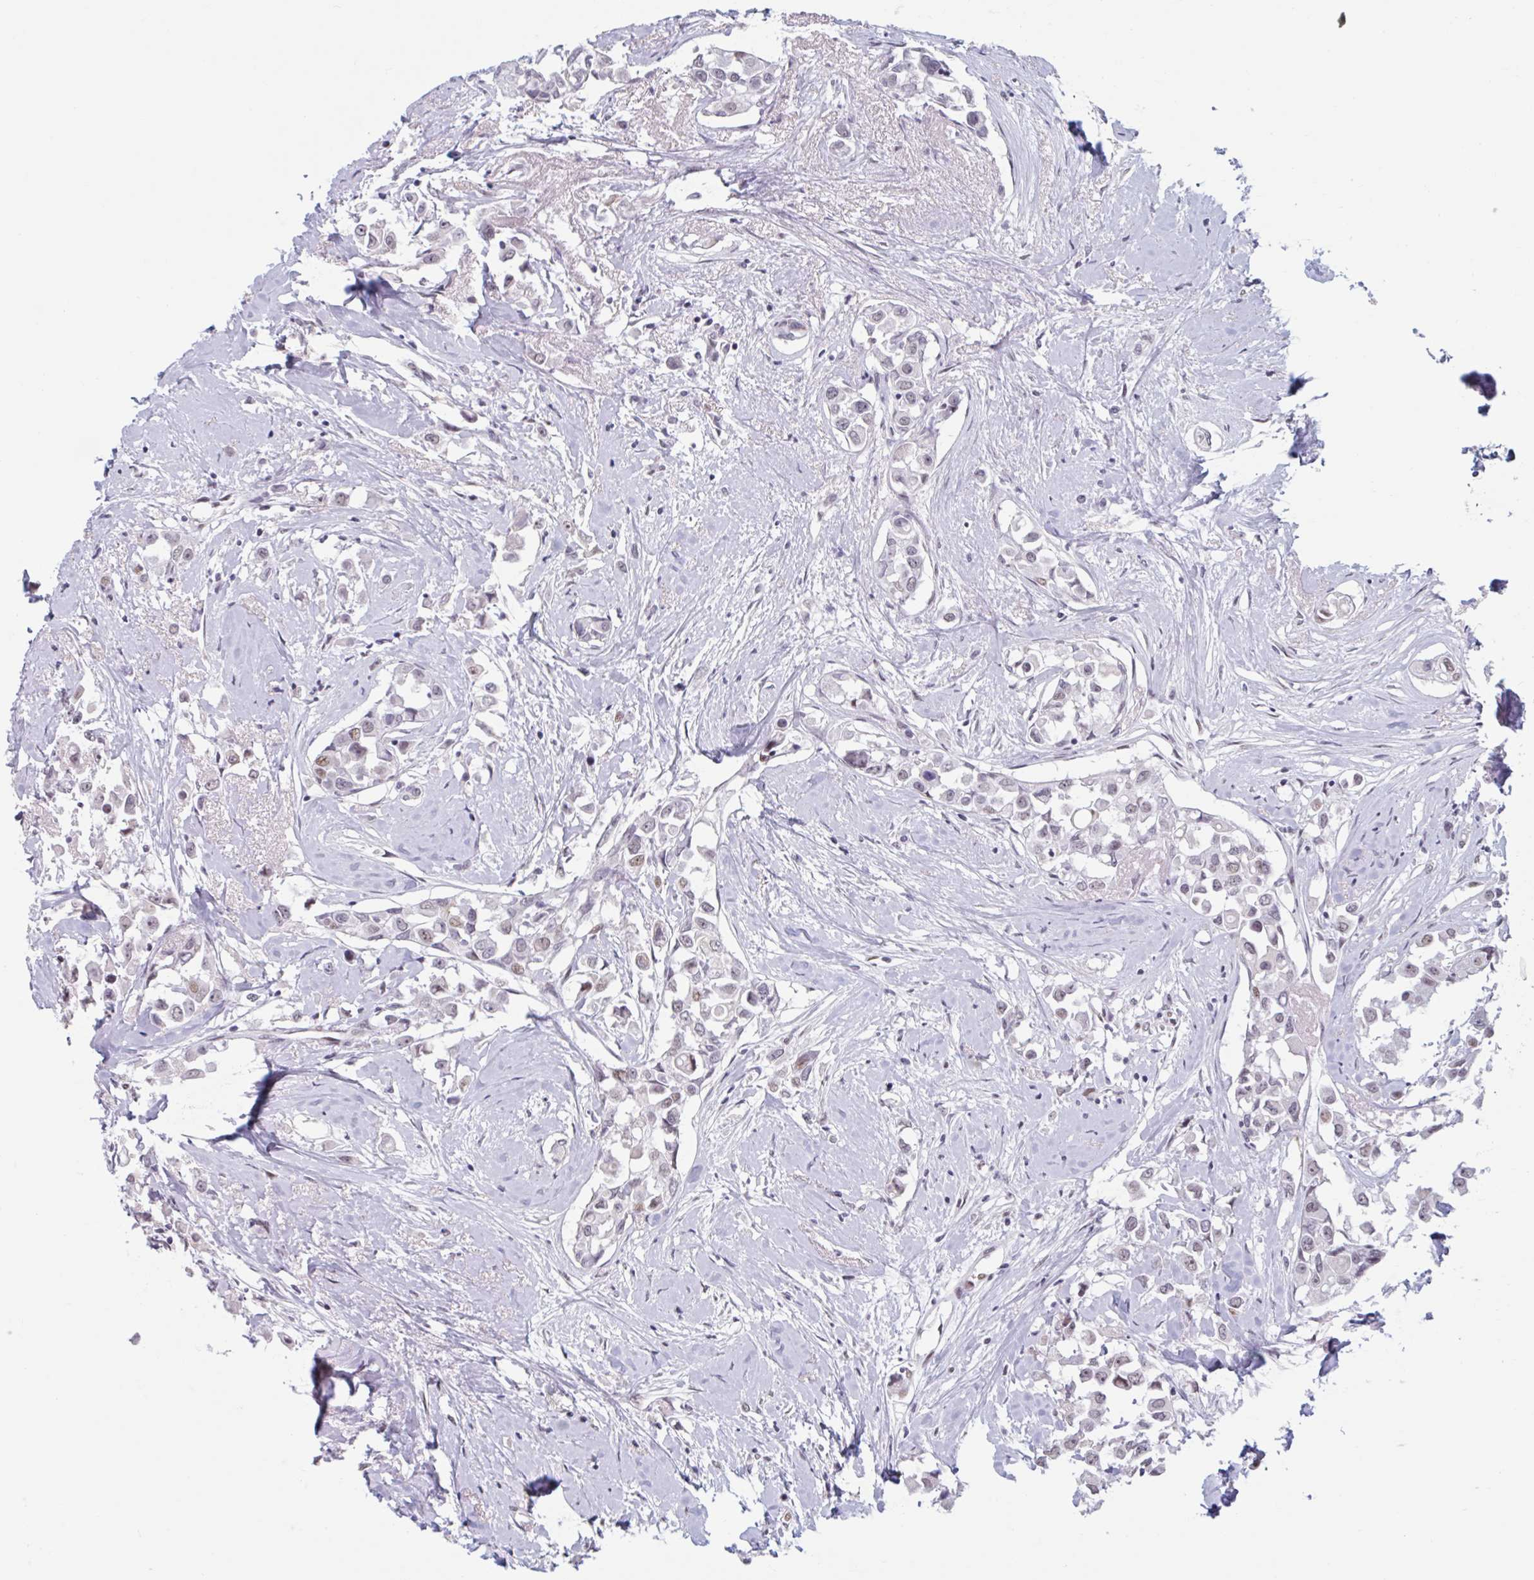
{"staining": {"intensity": "weak", "quantity": "25%-75%", "location": "nuclear"}, "tissue": "breast cancer", "cell_type": "Tumor cells", "image_type": "cancer", "snomed": [{"axis": "morphology", "description": "Duct carcinoma"}, {"axis": "topography", "description": "Breast"}], "caption": "Breast cancer (infiltrating ductal carcinoma) stained for a protein (brown) reveals weak nuclear positive positivity in approximately 25%-75% of tumor cells.", "gene": "HSD17B6", "patient": {"sex": "female", "age": 61}}